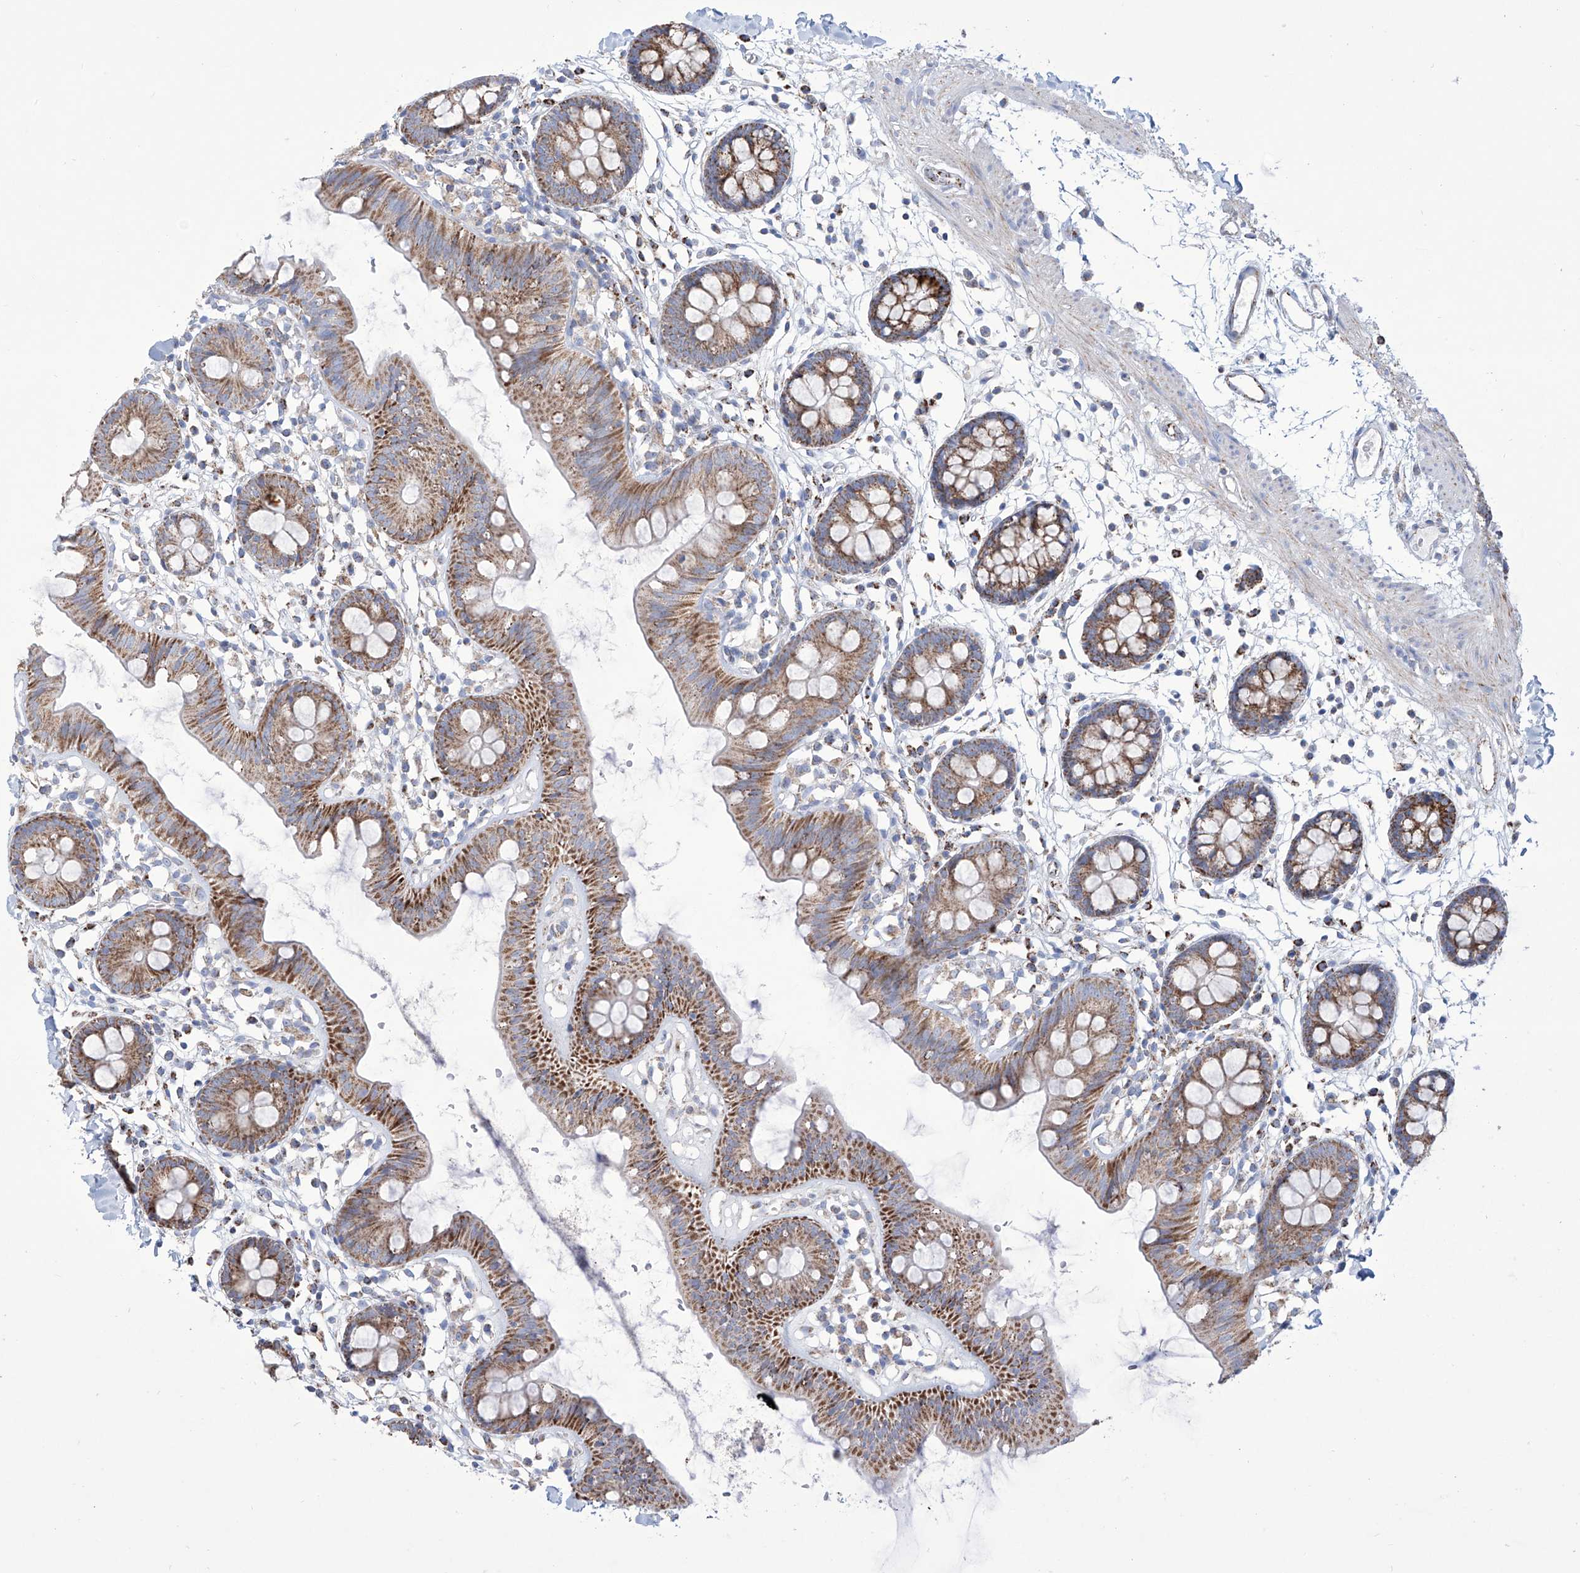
{"staining": {"intensity": "weak", "quantity": "25%-75%", "location": "cytoplasmic/membranous"}, "tissue": "colon", "cell_type": "Endothelial cells", "image_type": "normal", "snomed": [{"axis": "morphology", "description": "Normal tissue, NOS"}, {"axis": "topography", "description": "Colon"}], "caption": "Normal colon was stained to show a protein in brown. There is low levels of weak cytoplasmic/membranous positivity in about 25%-75% of endothelial cells. Using DAB (3,3'-diaminobenzidine) (brown) and hematoxylin (blue) stains, captured at high magnification using brightfield microscopy.", "gene": "ALDH6A1", "patient": {"sex": "male", "age": 56}}